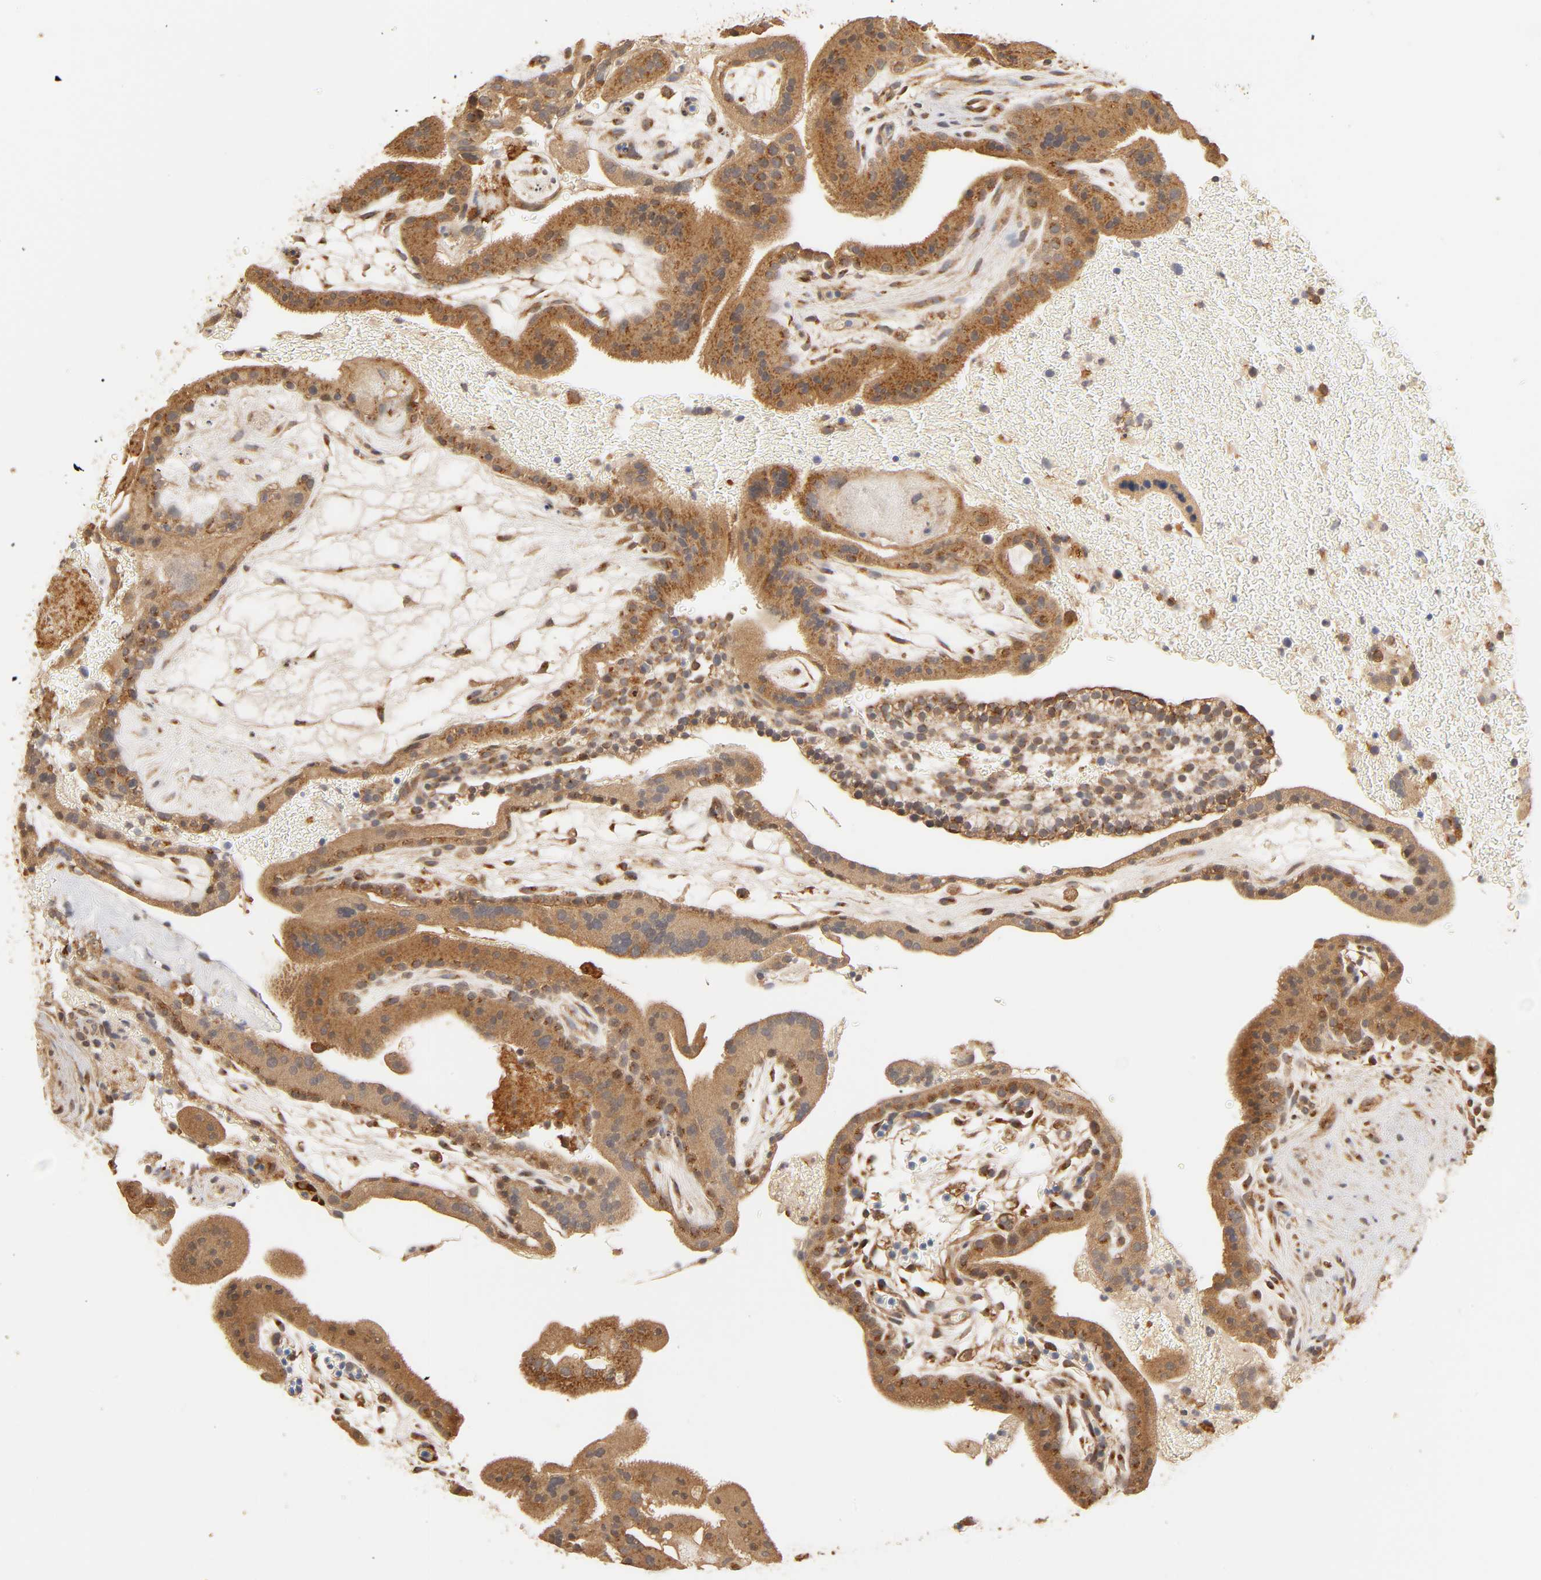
{"staining": {"intensity": "strong", "quantity": ">75%", "location": "cytoplasmic/membranous"}, "tissue": "placenta", "cell_type": "Trophoblastic cells", "image_type": "normal", "snomed": [{"axis": "morphology", "description": "Normal tissue, NOS"}, {"axis": "topography", "description": "Placenta"}], "caption": "Strong cytoplasmic/membranous staining for a protein is seen in about >75% of trophoblastic cells of normal placenta using immunohistochemistry (IHC).", "gene": "EPS8", "patient": {"sex": "female", "age": 19}}